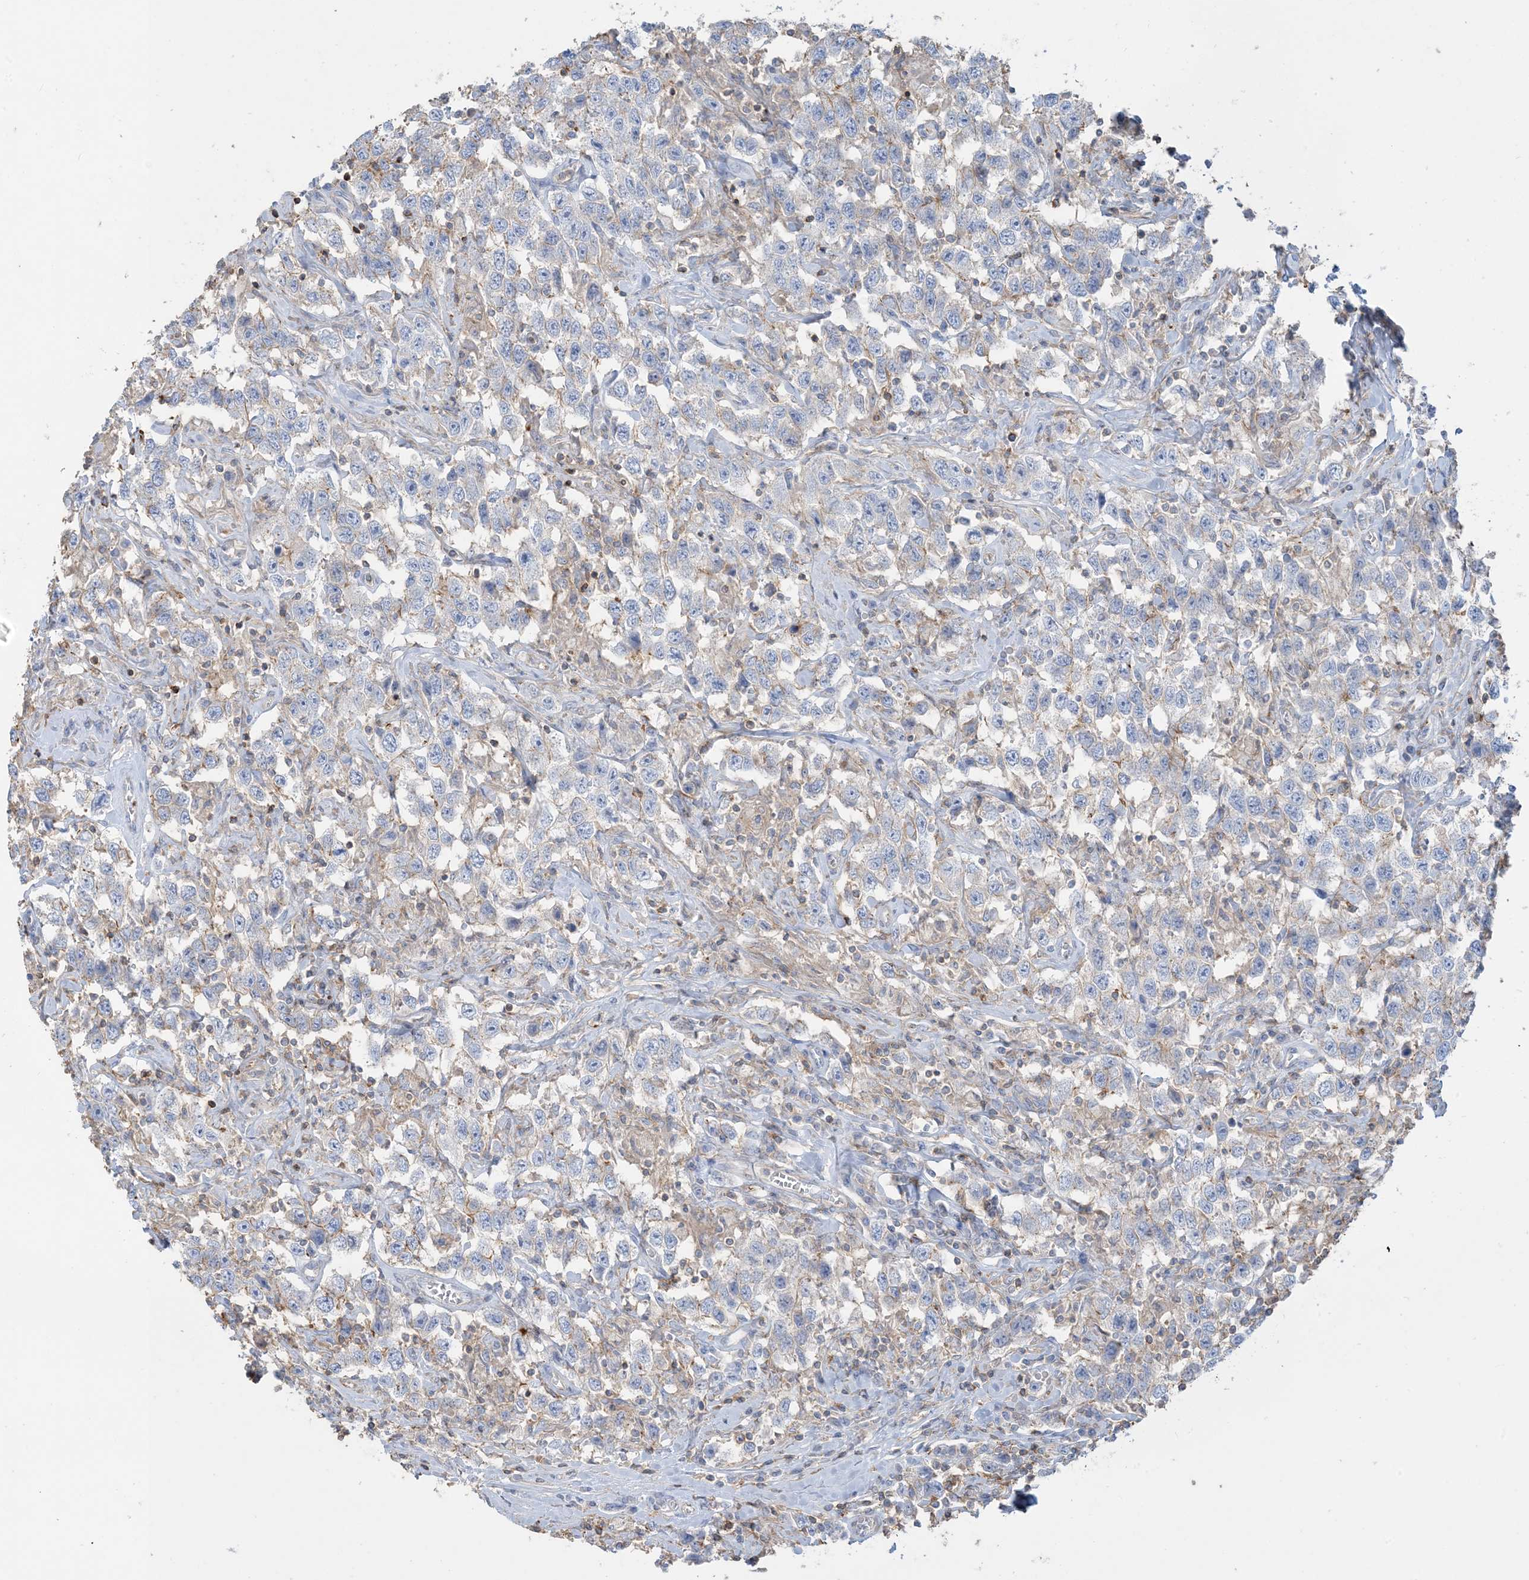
{"staining": {"intensity": "negative", "quantity": "none", "location": "none"}, "tissue": "testis cancer", "cell_type": "Tumor cells", "image_type": "cancer", "snomed": [{"axis": "morphology", "description": "Seminoma, NOS"}, {"axis": "topography", "description": "Testis"}], "caption": "IHC histopathology image of neoplastic tissue: human seminoma (testis) stained with DAB displays no significant protein positivity in tumor cells. (DAB immunohistochemistry (IHC) with hematoxylin counter stain).", "gene": "GTF3C2", "patient": {"sex": "male", "age": 41}}